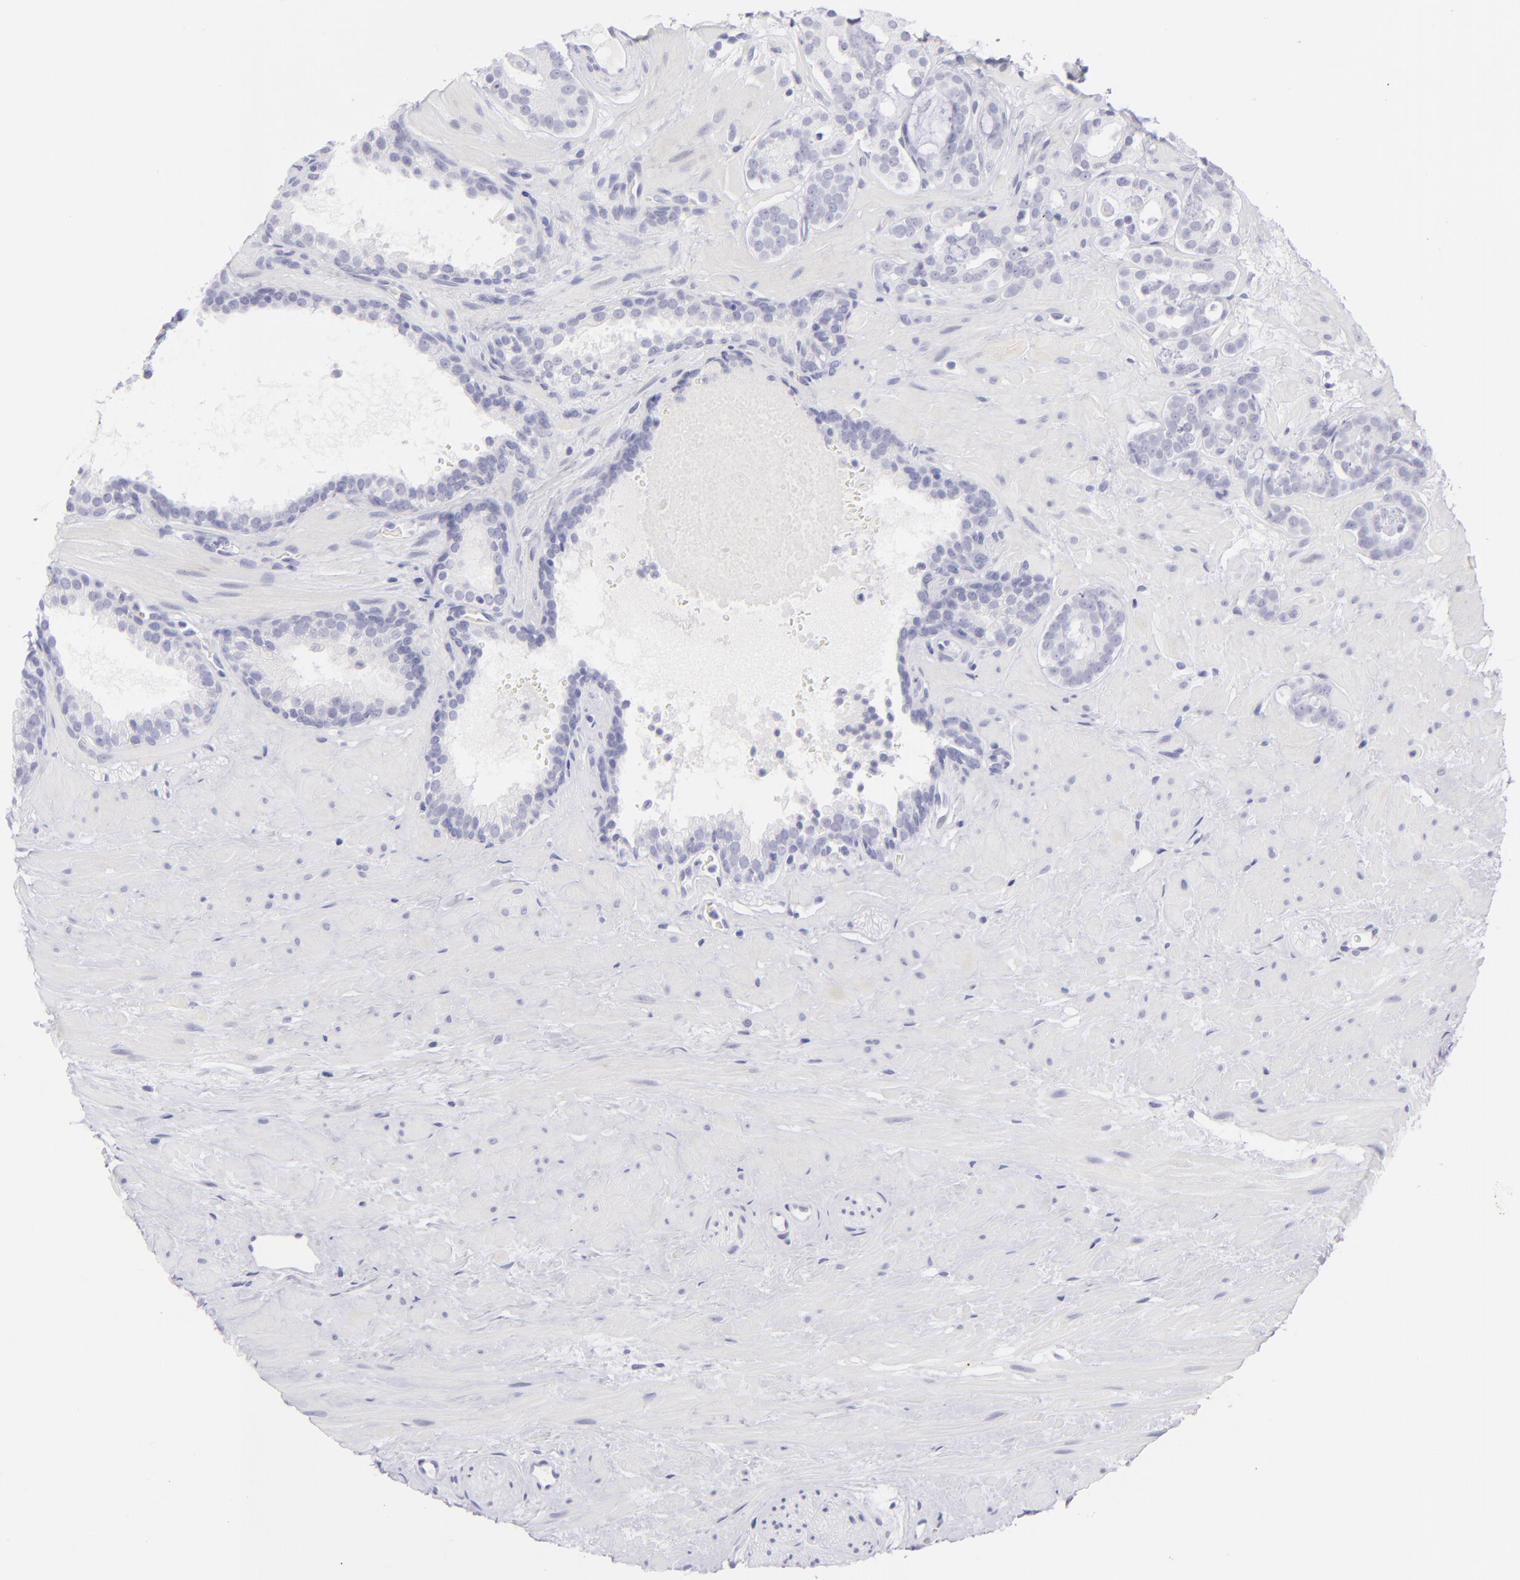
{"staining": {"intensity": "negative", "quantity": "none", "location": "none"}, "tissue": "prostate cancer", "cell_type": "Tumor cells", "image_type": "cancer", "snomed": [{"axis": "morphology", "description": "Adenocarcinoma, Low grade"}, {"axis": "topography", "description": "Prostate"}], "caption": "High magnification brightfield microscopy of prostate adenocarcinoma (low-grade) stained with DAB (3,3'-diaminobenzidine) (brown) and counterstained with hematoxylin (blue): tumor cells show no significant expression.", "gene": "FCER2", "patient": {"sex": "male", "age": 57}}